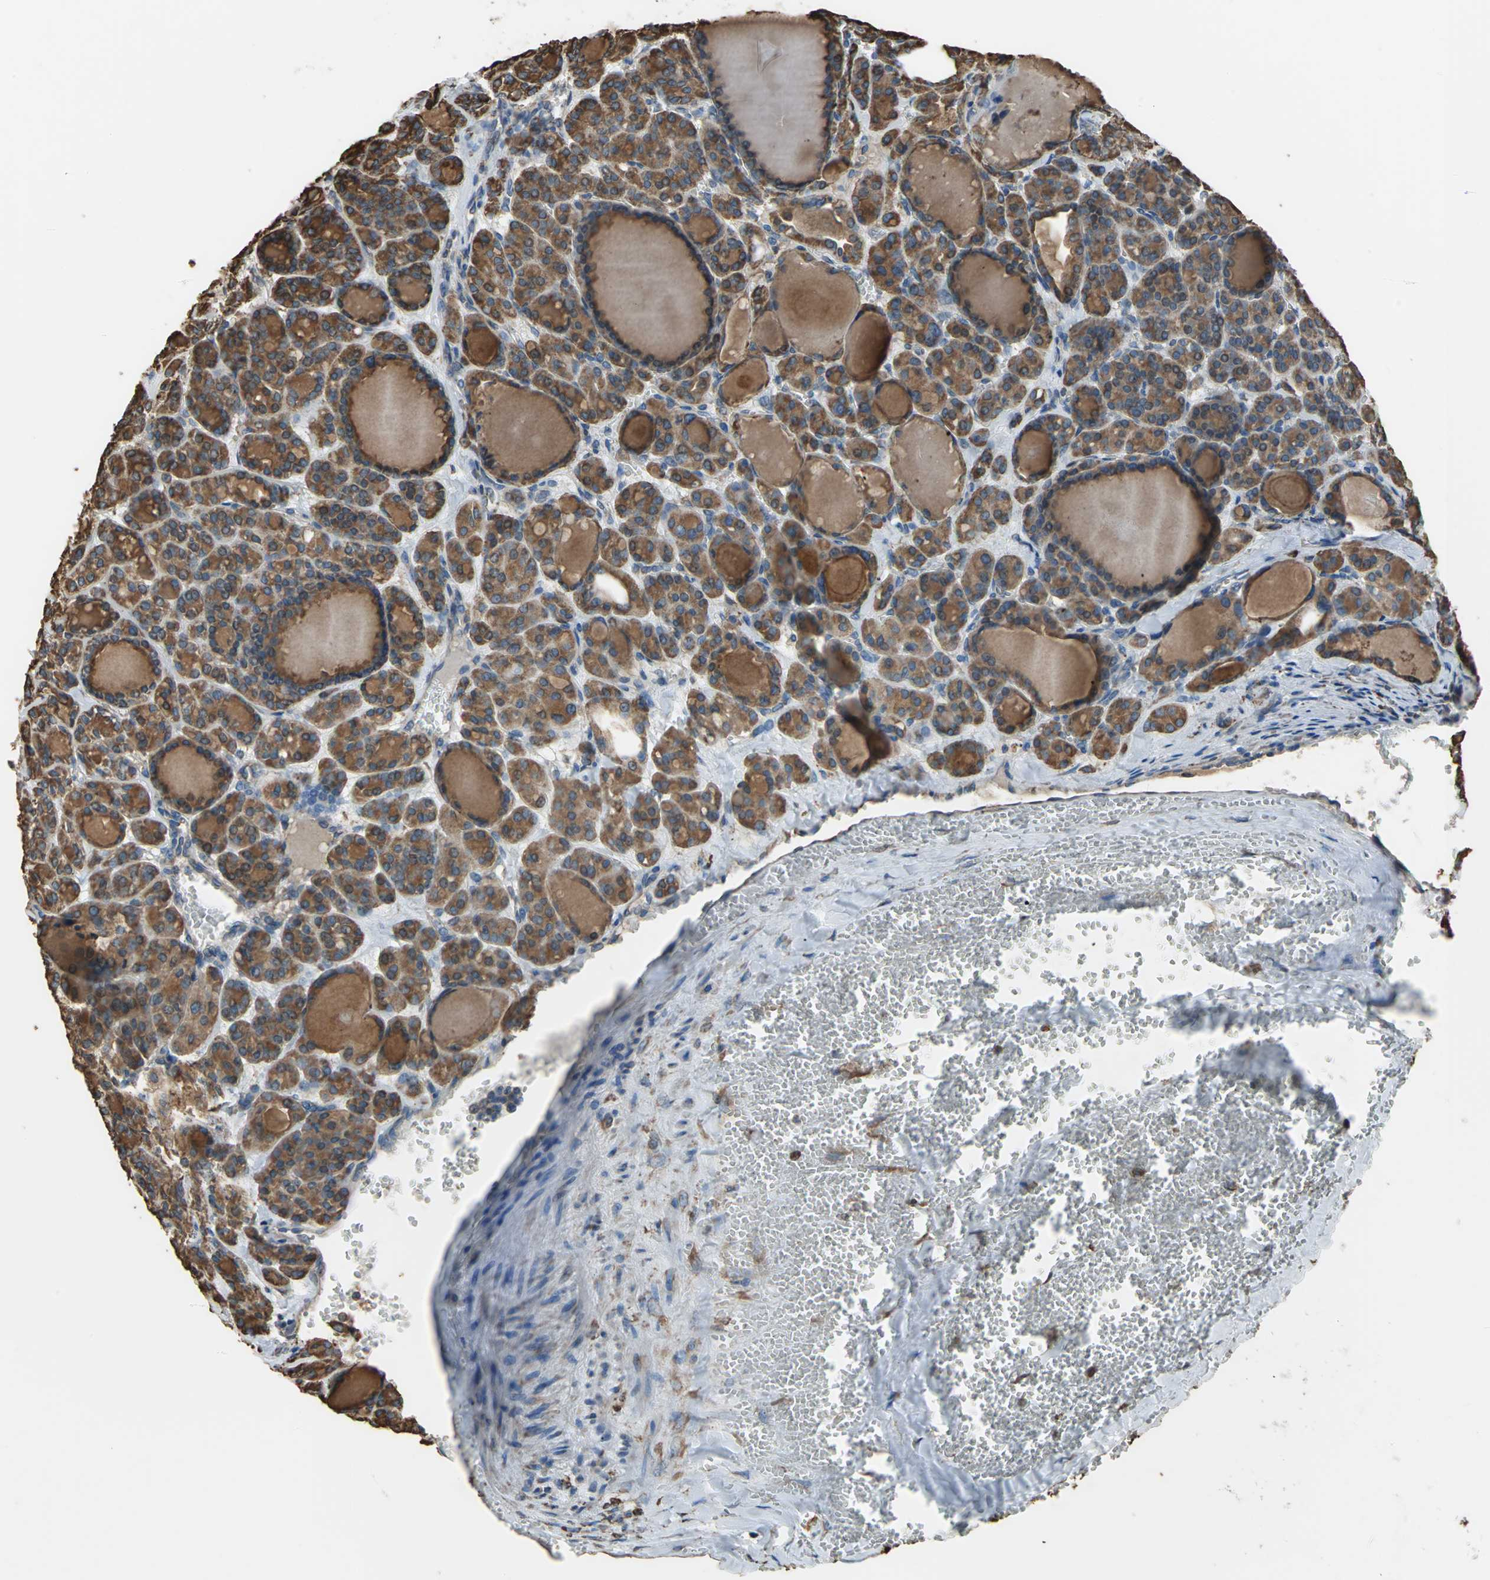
{"staining": {"intensity": "strong", "quantity": ">75%", "location": "cytoplasmic/membranous"}, "tissue": "thyroid cancer", "cell_type": "Tumor cells", "image_type": "cancer", "snomed": [{"axis": "morphology", "description": "Follicular adenoma carcinoma, NOS"}, {"axis": "topography", "description": "Thyroid gland"}], "caption": "Protein expression analysis of thyroid follicular adenoma carcinoma reveals strong cytoplasmic/membranous expression in approximately >75% of tumor cells.", "gene": "GPANK1", "patient": {"sex": "female", "age": 71}}